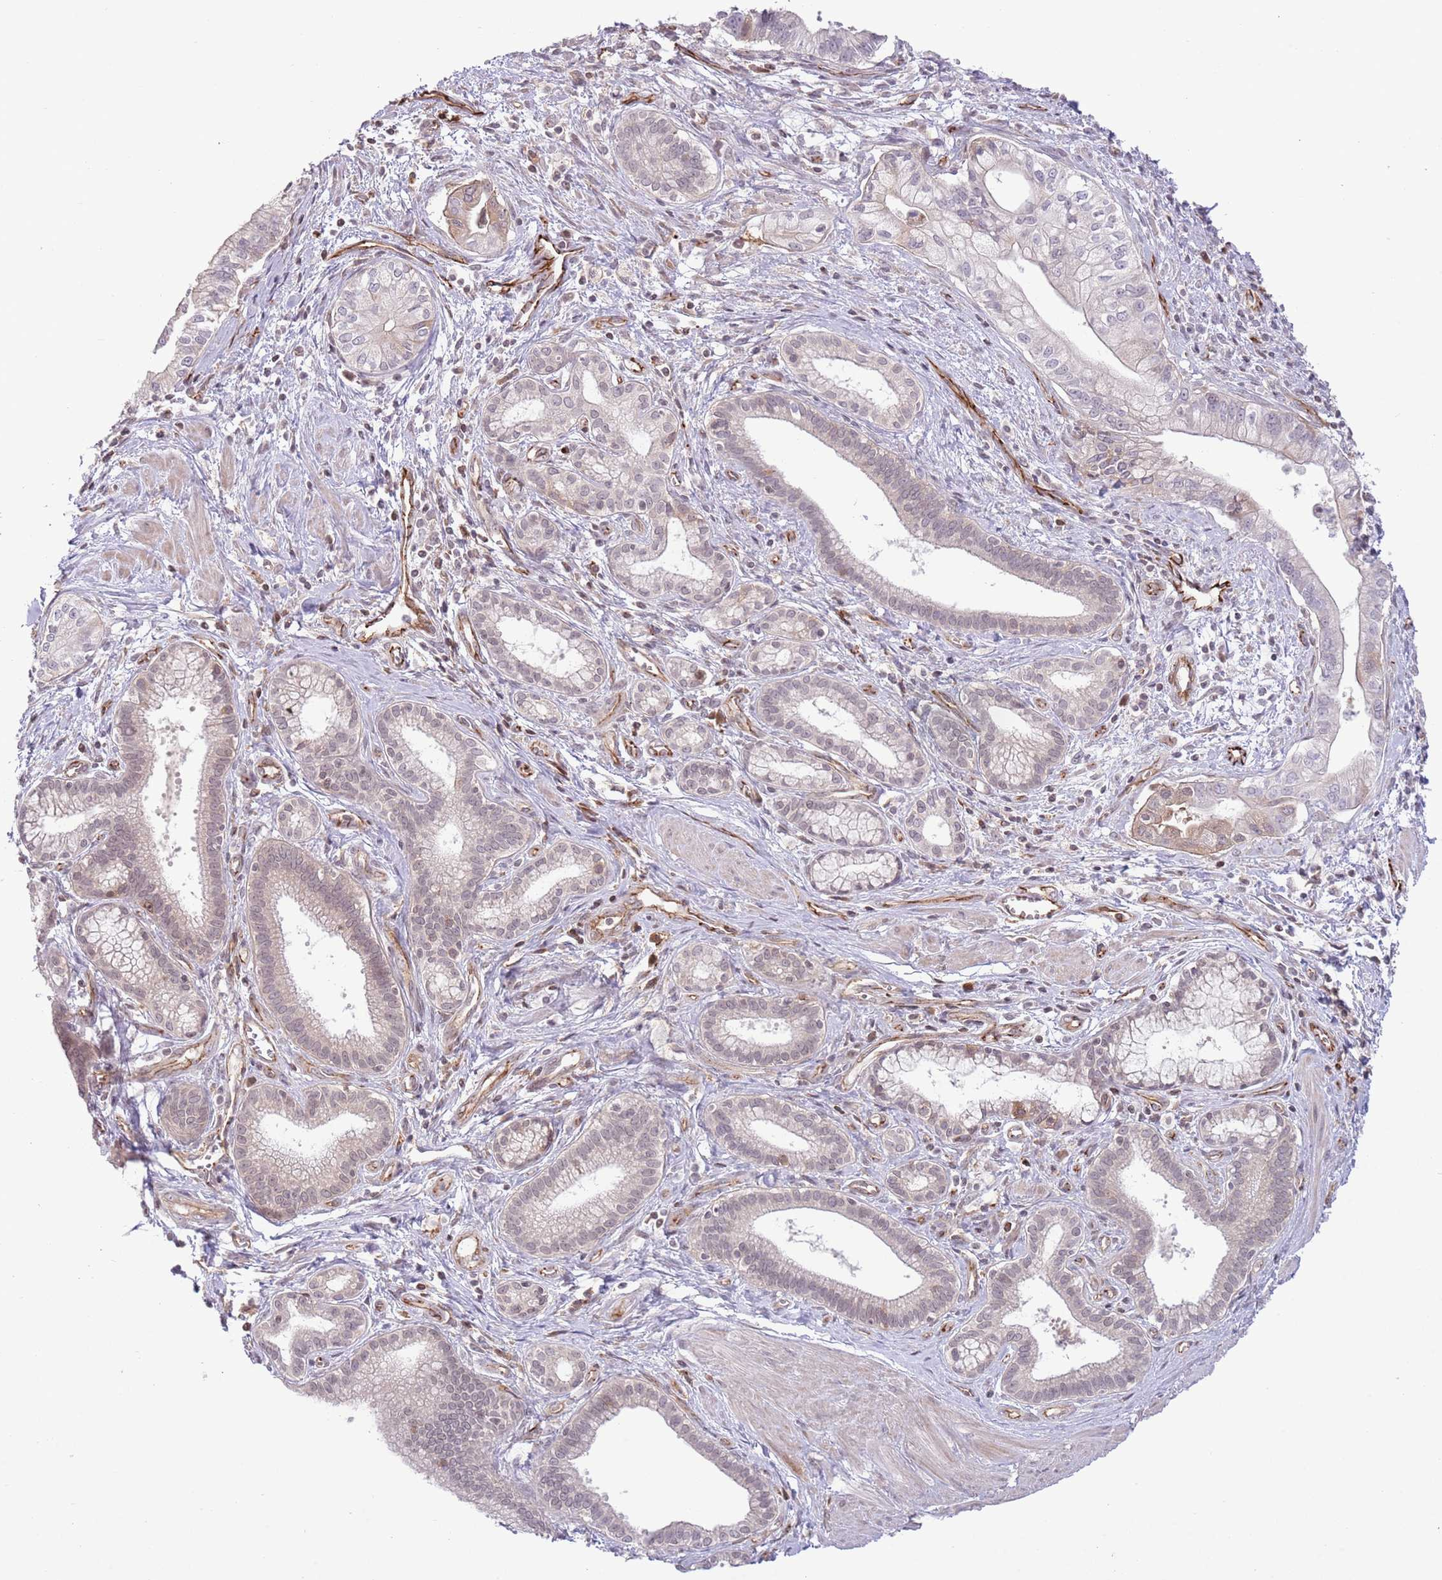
{"staining": {"intensity": "weak", "quantity": "<25%", "location": "cytoplasmic/membranous"}, "tissue": "pancreatic cancer", "cell_type": "Tumor cells", "image_type": "cancer", "snomed": [{"axis": "morphology", "description": "Adenocarcinoma, NOS"}, {"axis": "topography", "description": "Pancreas"}], "caption": "Human pancreatic adenocarcinoma stained for a protein using IHC exhibits no expression in tumor cells.", "gene": "DPP10", "patient": {"sex": "male", "age": 78}}